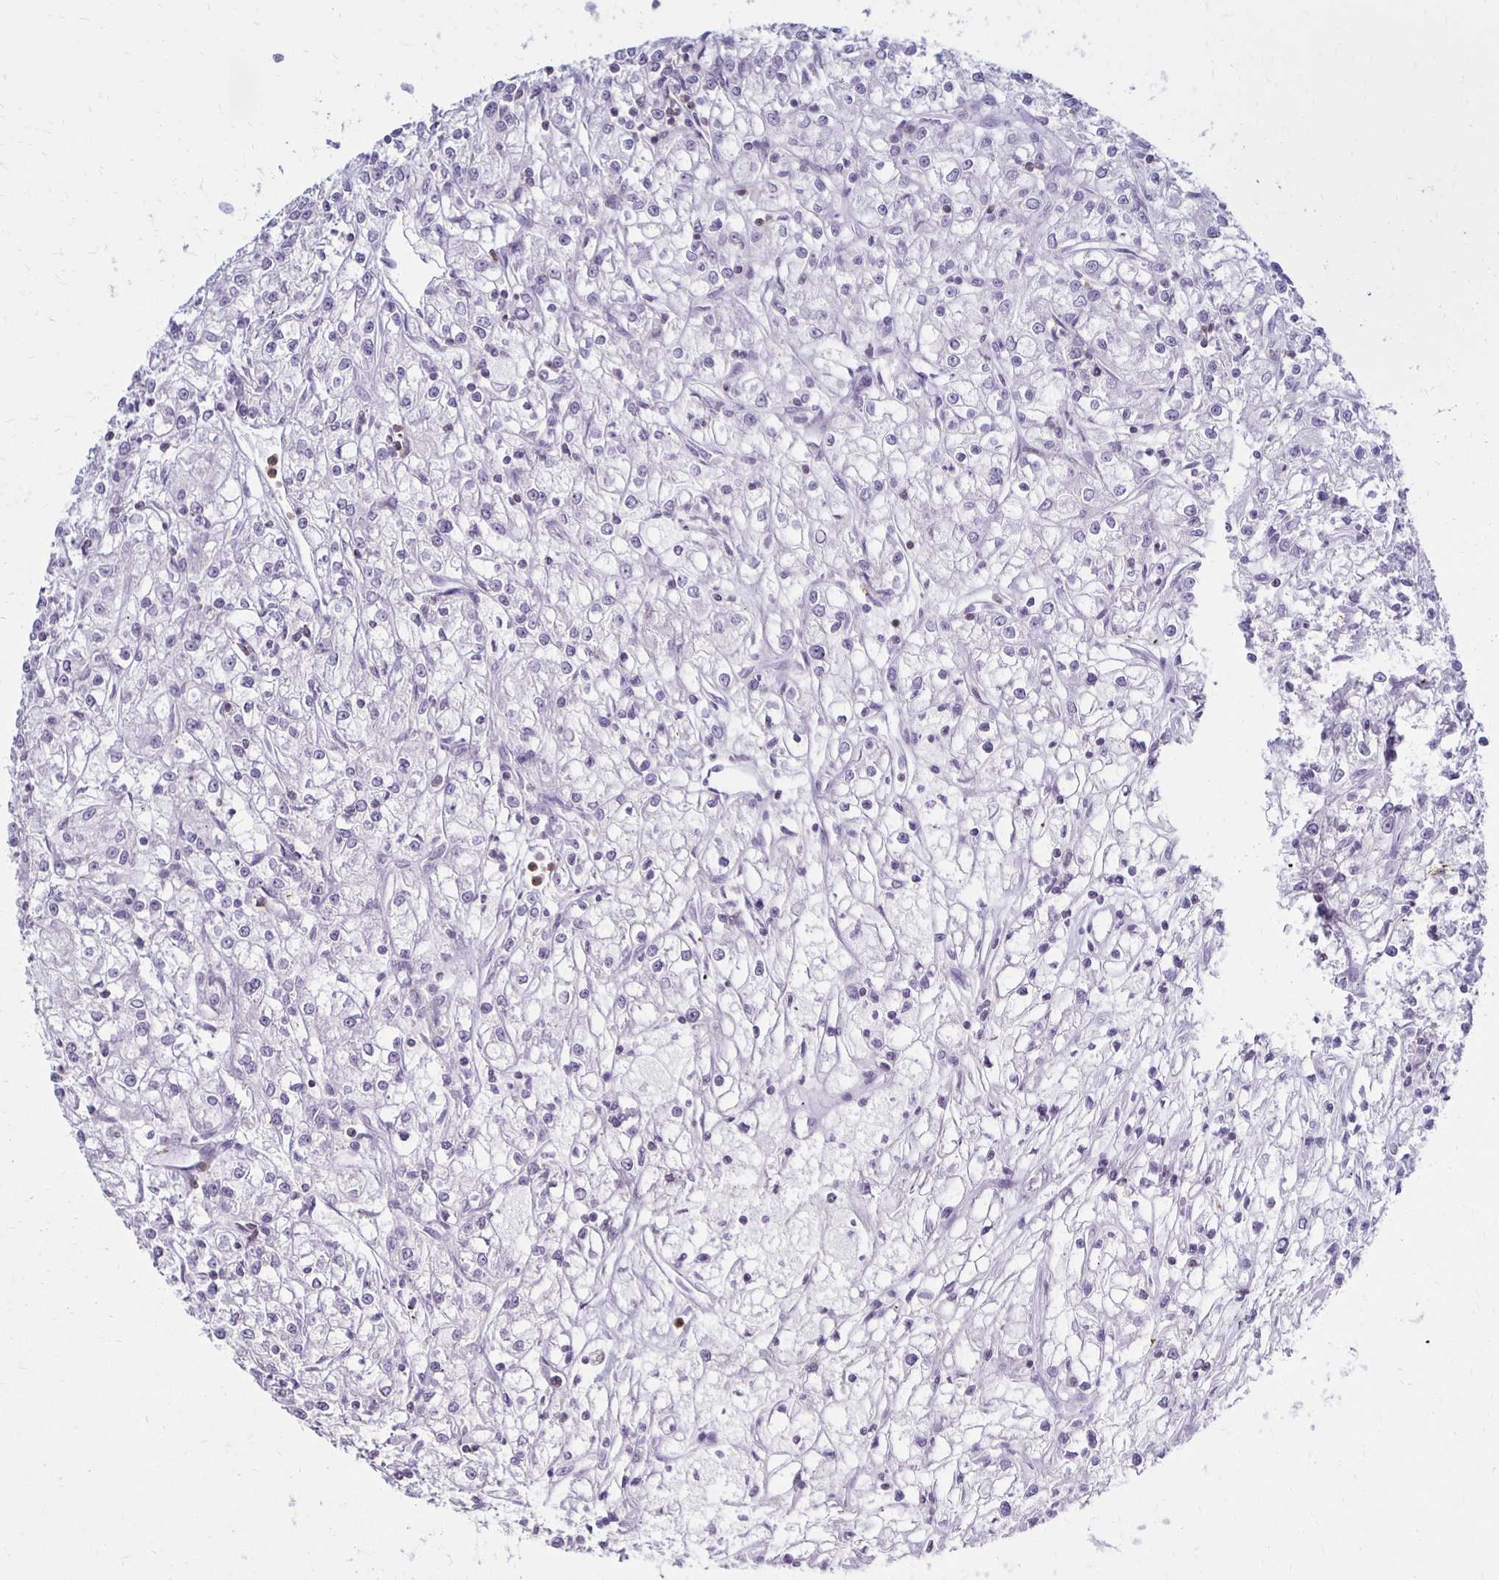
{"staining": {"intensity": "negative", "quantity": "none", "location": "none"}, "tissue": "renal cancer", "cell_type": "Tumor cells", "image_type": "cancer", "snomed": [{"axis": "morphology", "description": "Adenocarcinoma, NOS"}, {"axis": "topography", "description": "Kidney"}], "caption": "The IHC micrograph has no significant expression in tumor cells of renal cancer (adenocarcinoma) tissue.", "gene": "CCL21", "patient": {"sex": "female", "age": 59}}